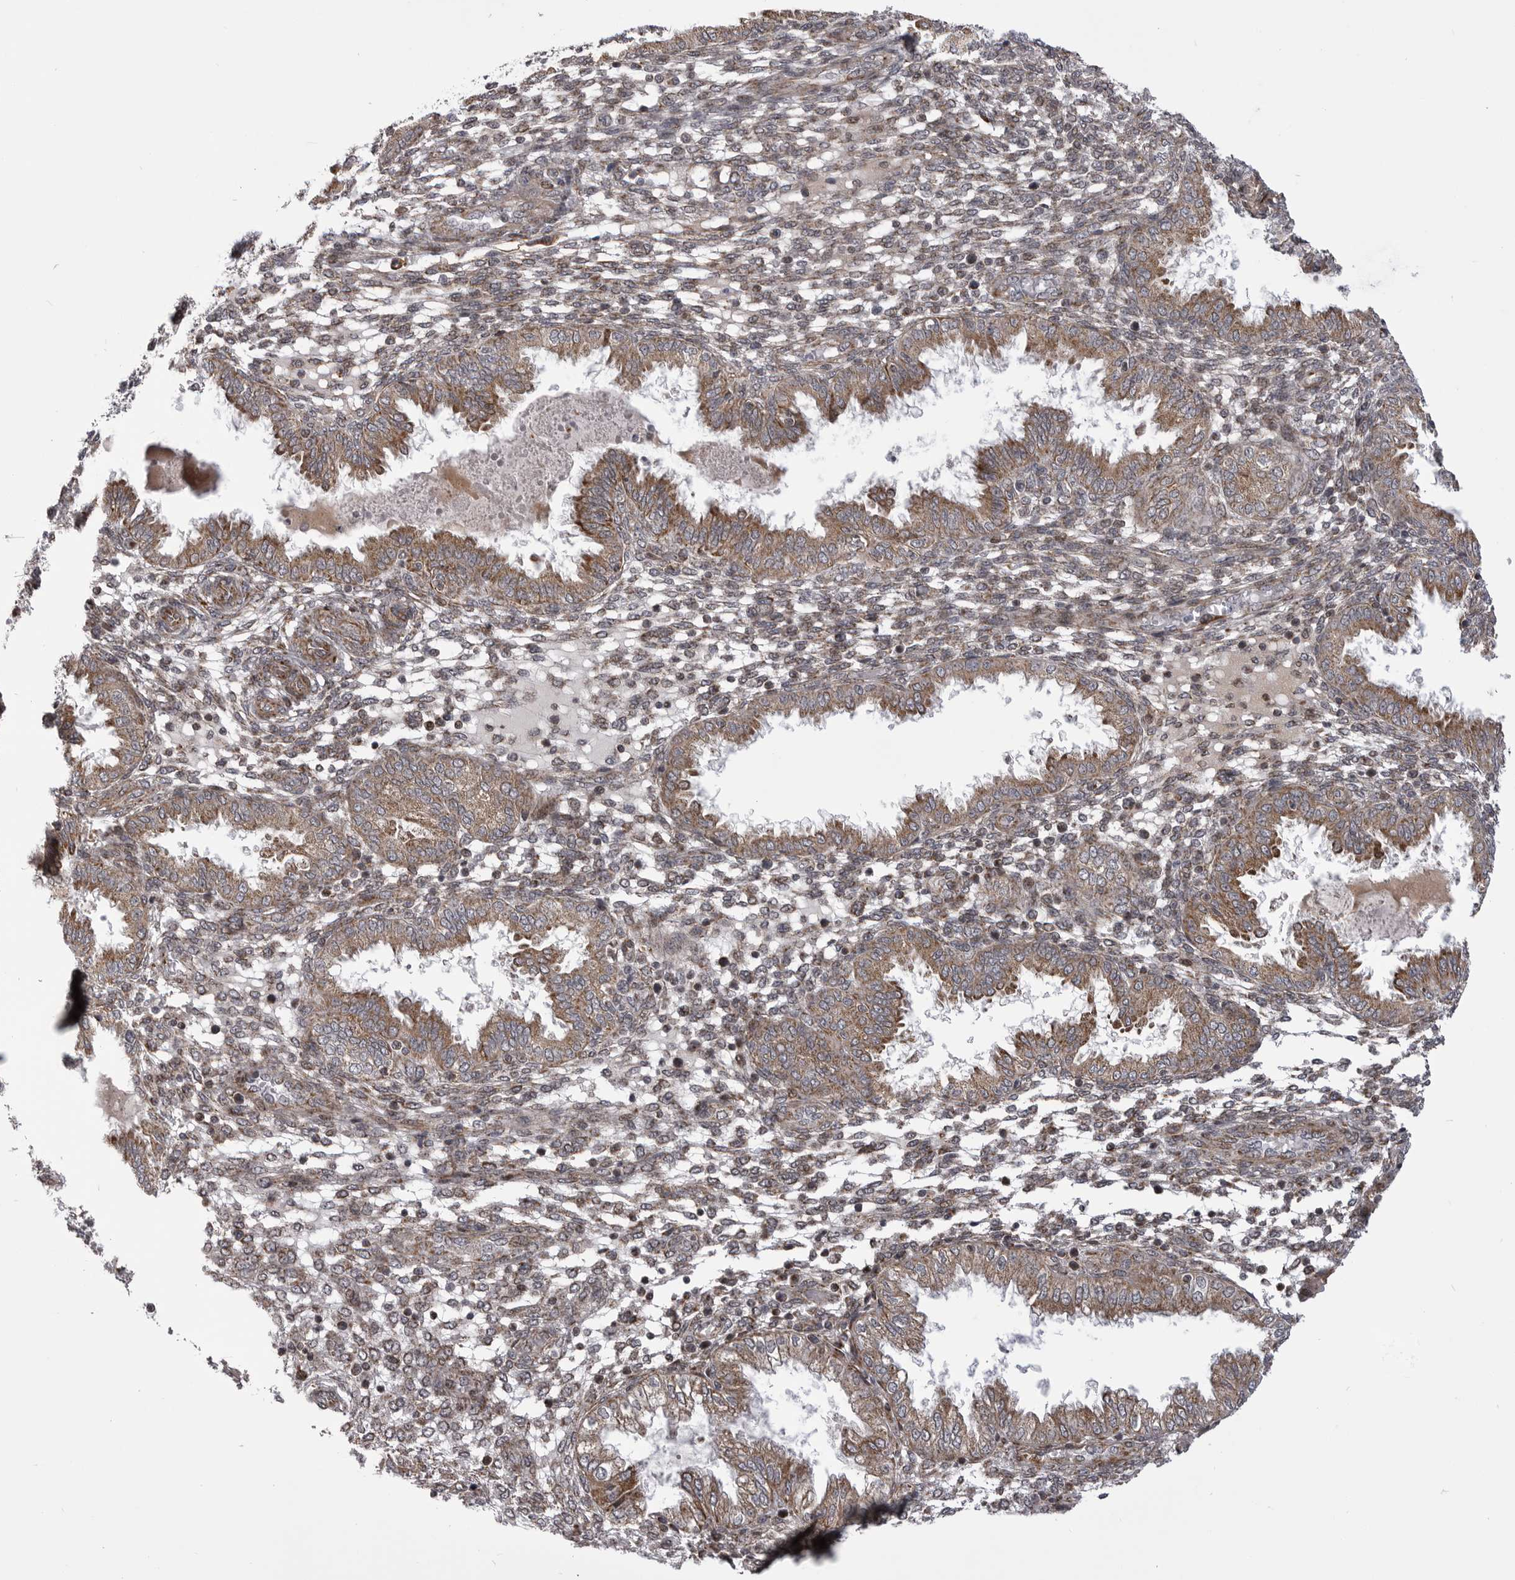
{"staining": {"intensity": "weak", "quantity": "25%-75%", "location": "cytoplasmic/membranous"}, "tissue": "endometrium", "cell_type": "Cells in endometrial stroma", "image_type": "normal", "snomed": [{"axis": "morphology", "description": "Normal tissue, NOS"}, {"axis": "topography", "description": "Endometrium"}], "caption": "IHC staining of benign endometrium, which displays low levels of weak cytoplasmic/membranous staining in approximately 25%-75% of cells in endometrial stroma indicating weak cytoplasmic/membranous protein expression. The staining was performed using DAB (brown) for protein detection and nuclei were counterstained in hematoxylin (blue).", "gene": "TMPRSS11F", "patient": {"sex": "female", "age": 33}}